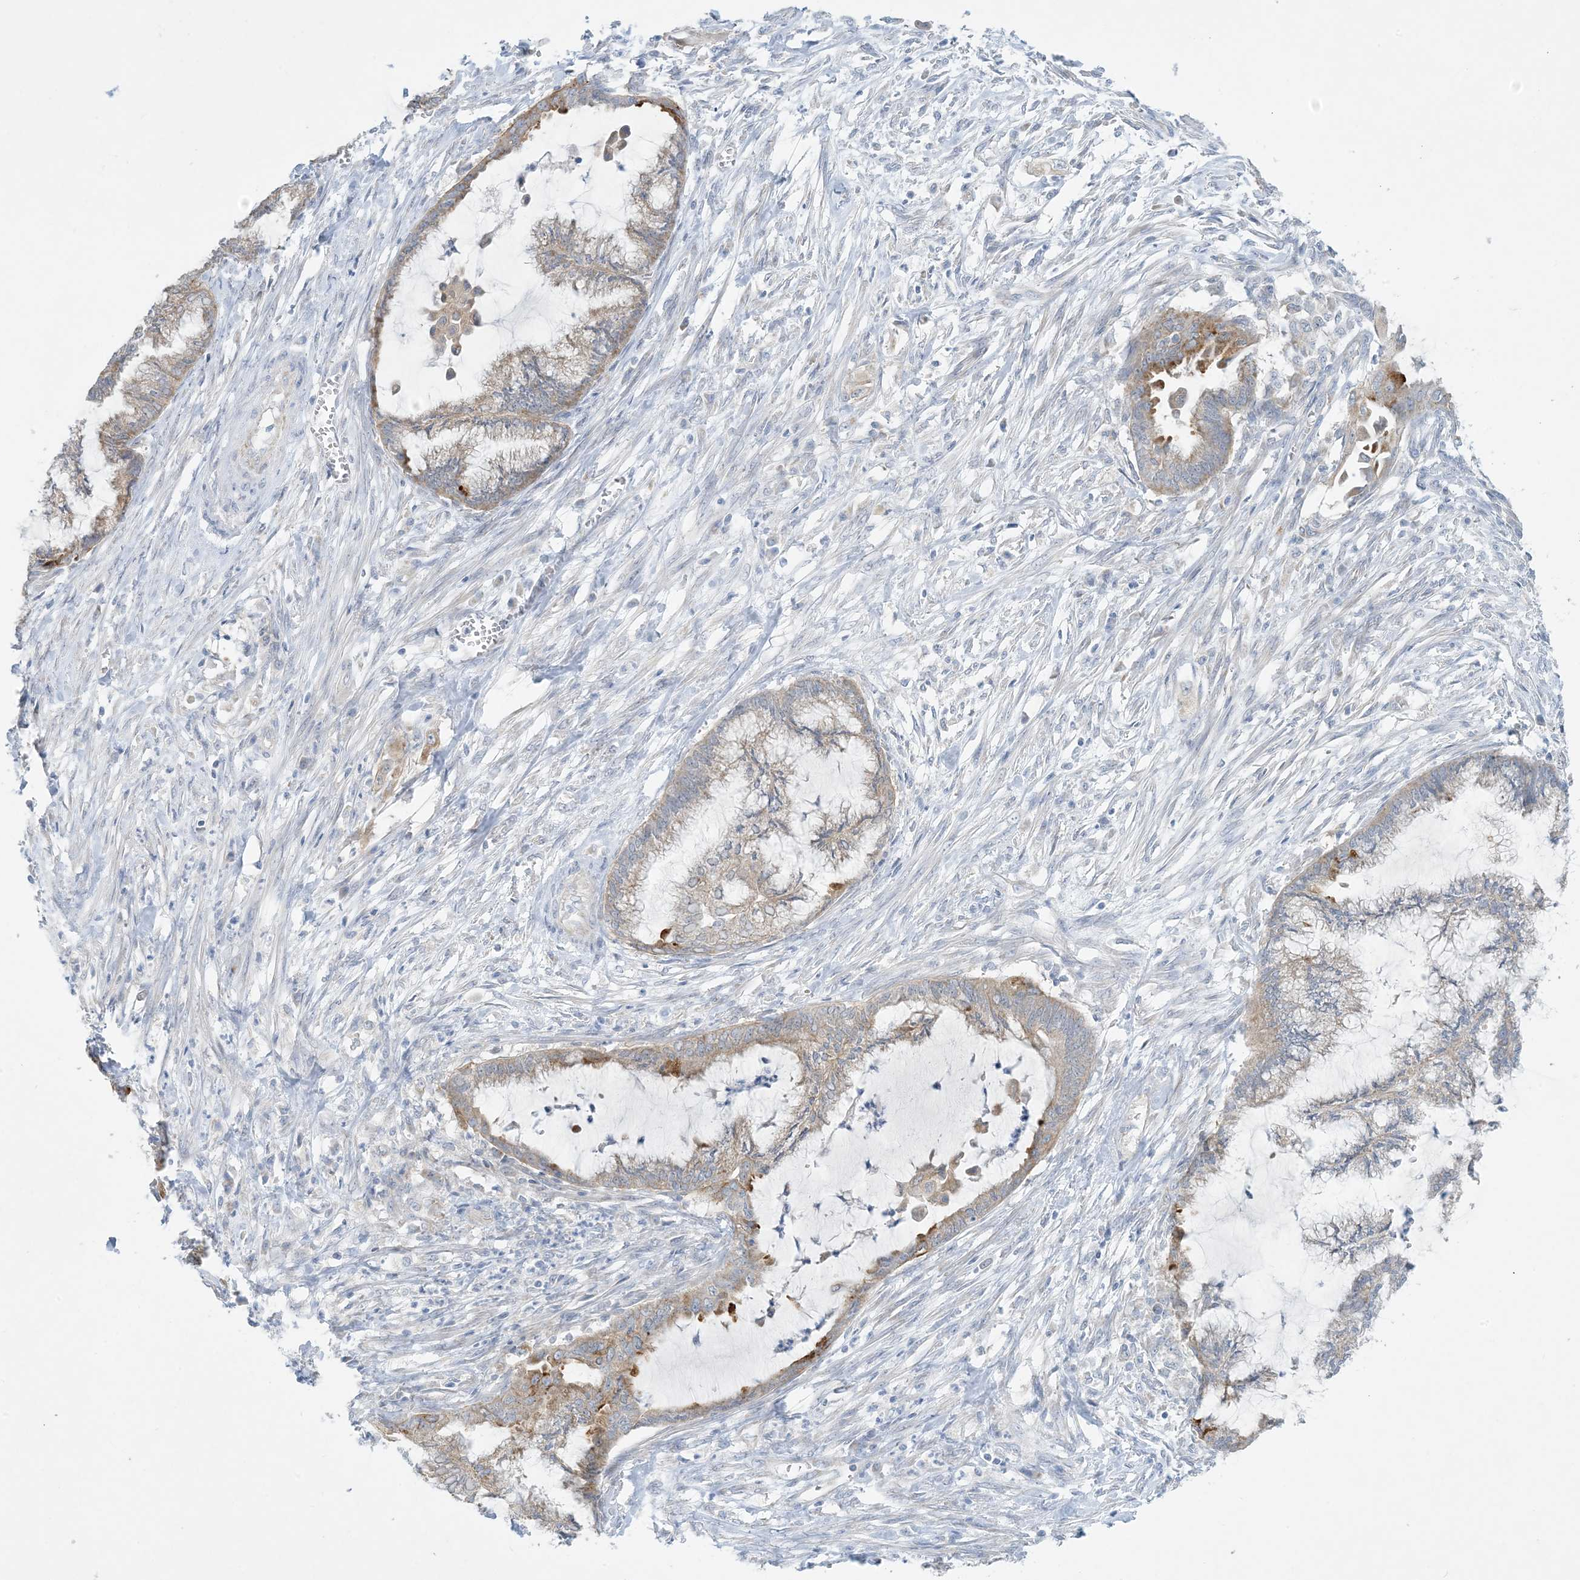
{"staining": {"intensity": "moderate", "quantity": "<25%", "location": "cytoplasmic/membranous"}, "tissue": "endometrial cancer", "cell_type": "Tumor cells", "image_type": "cancer", "snomed": [{"axis": "morphology", "description": "Adenocarcinoma, NOS"}, {"axis": "topography", "description": "Endometrium"}], "caption": "Endometrial cancer tissue displays moderate cytoplasmic/membranous staining in about <25% of tumor cells", "gene": "MRPS18A", "patient": {"sex": "female", "age": 86}}